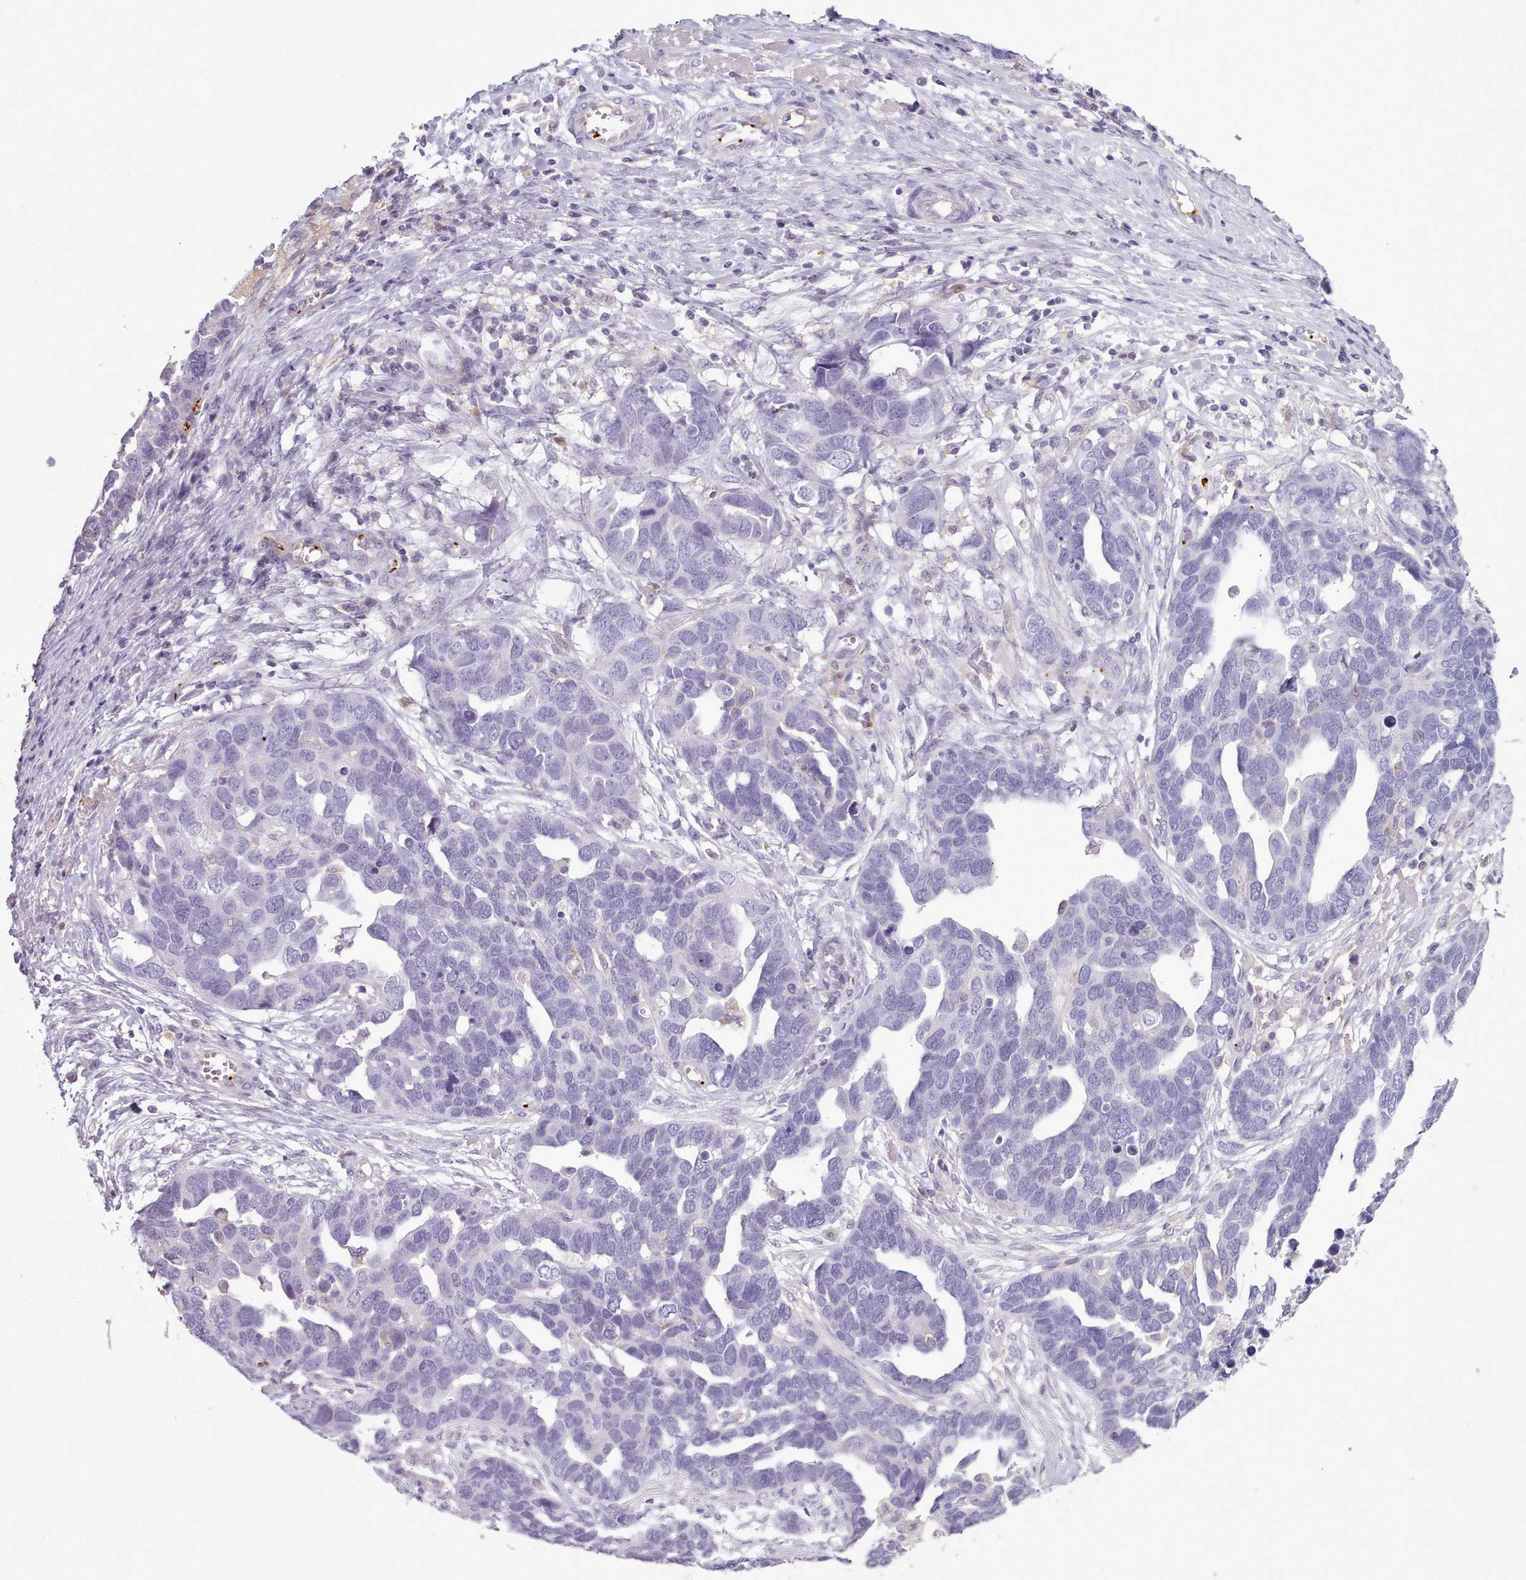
{"staining": {"intensity": "negative", "quantity": "none", "location": "none"}, "tissue": "ovarian cancer", "cell_type": "Tumor cells", "image_type": "cancer", "snomed": [{"axis": "morphology", "description": "Cystadenocarcinoma, serous, NOS"}, {"axis": "topography", "description": "Ovary"}], "caption": "Immunohistochemistry (IHC) micrograph of ovarian cancer stained for a protein (brown), which demonstrates no expression in tumor cells.", "gene": "NDST2", "patient": {"sex": "female", "age": 54}}